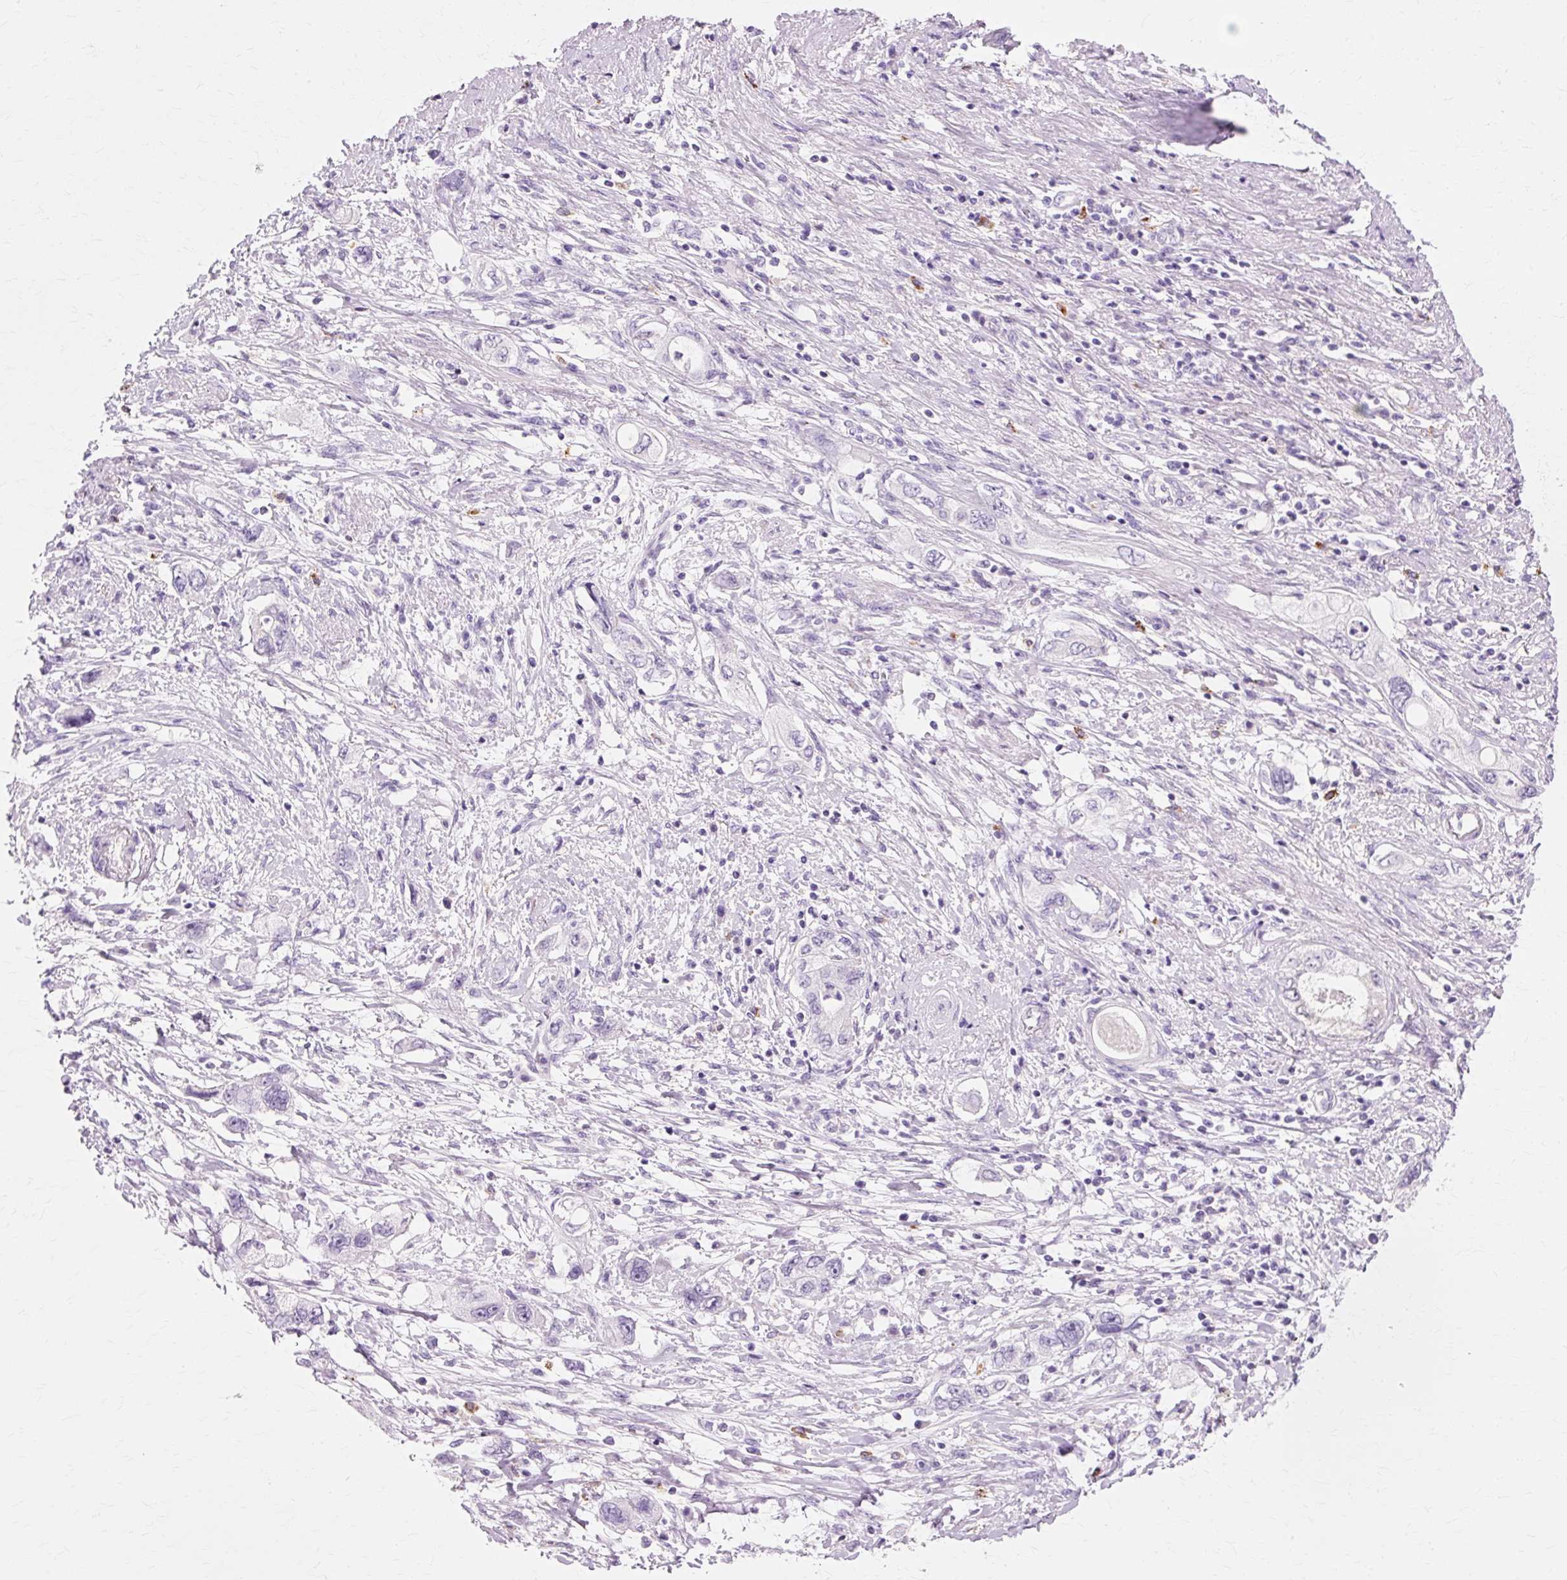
{"staining": {"intensity": "negative", "quantity": "none", "location": "none"}, "tissue": "pancreatic cancer", "cell_type": "Tumor cells", "image_type": "cancer", "snomed": [{"axis": "morphology", "description": "Adenocarcinoma, NOS"}, {"axis": "topography", "description": "Pancreas"}], "caption": "High power microscopy image of an immunohistochemistry histopathology image of pancreatic cancer, revealing no significant positivity in tumor cells.", "gene": "VN1R2", "patient": {"sex": "female", "age": 73}}